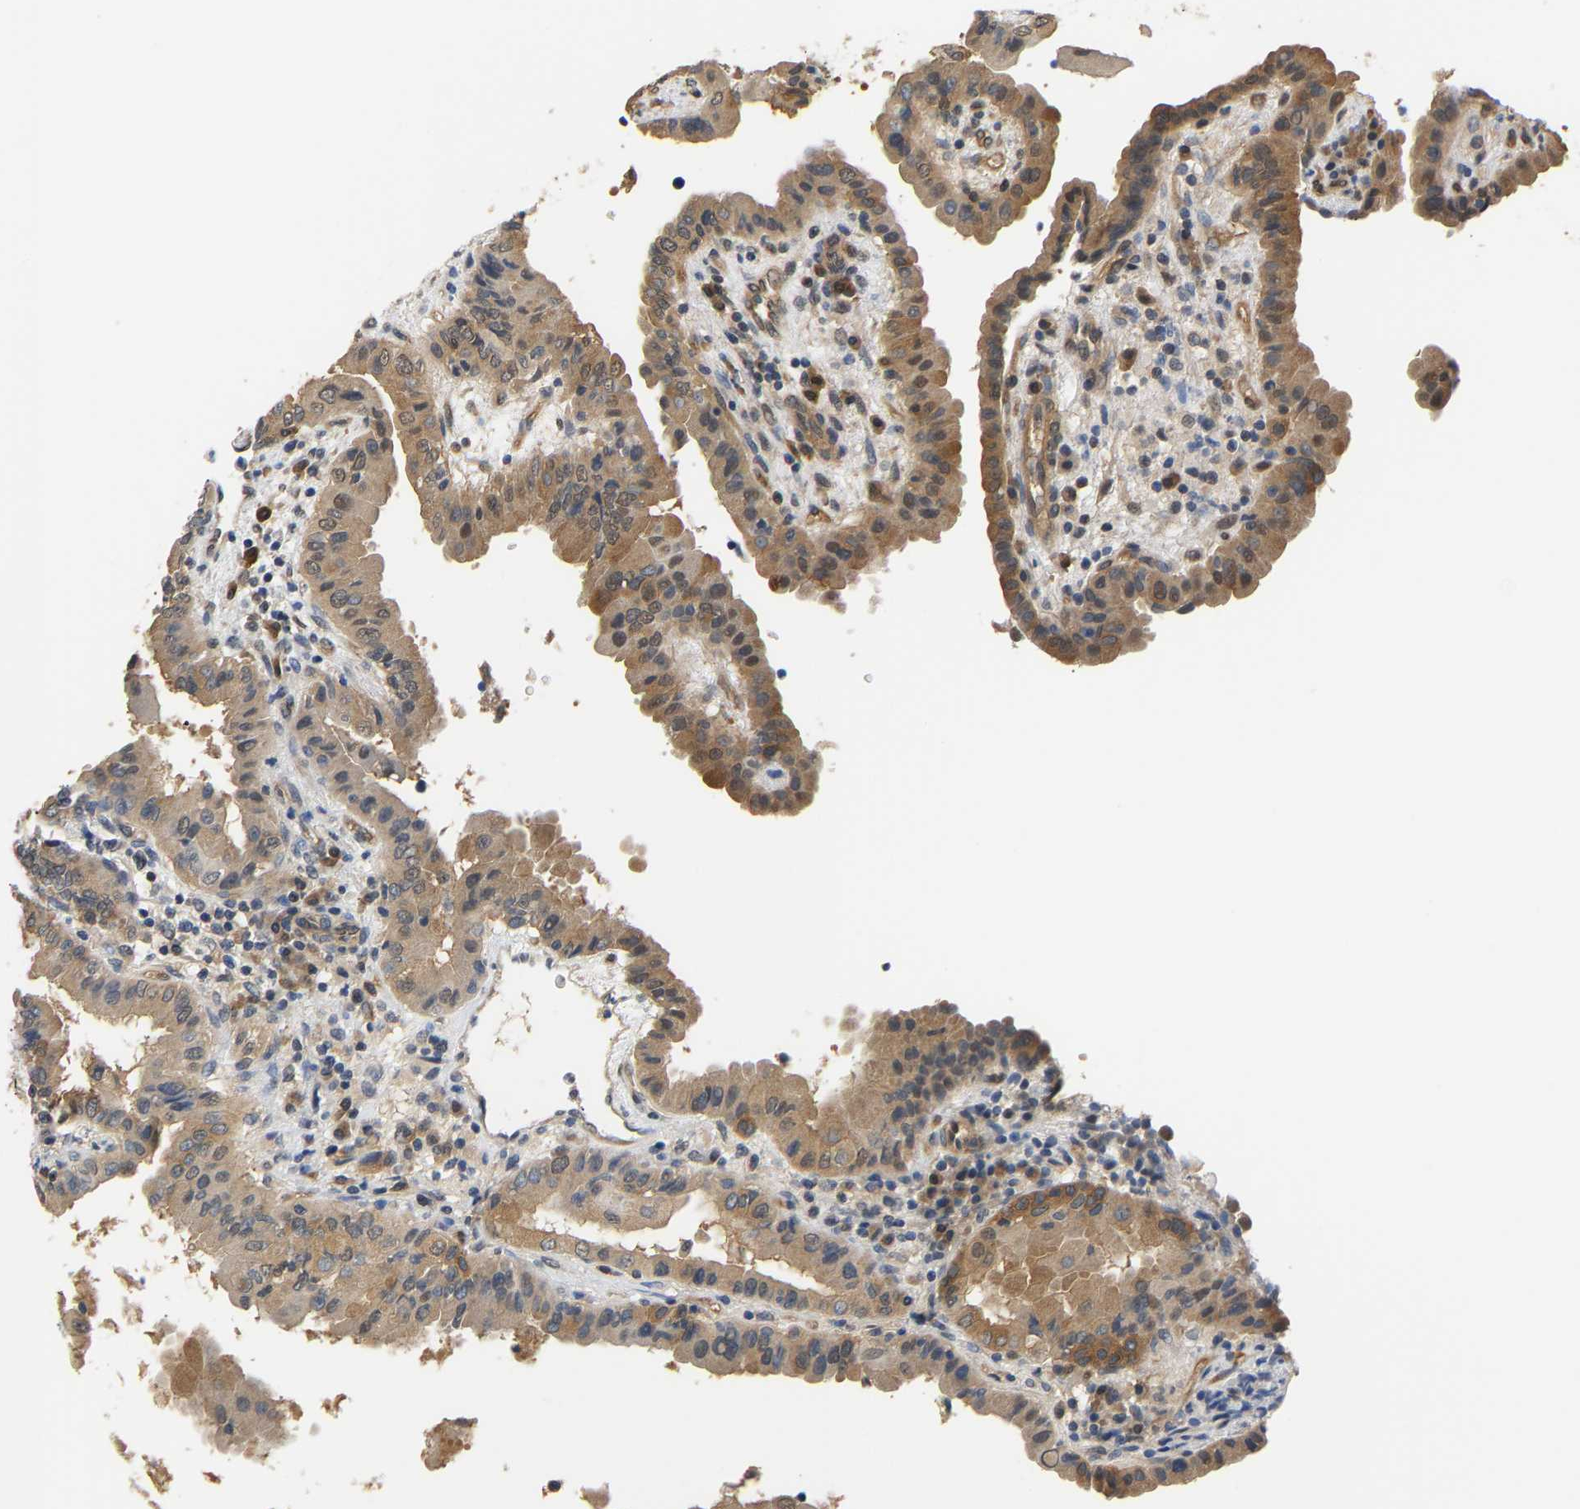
{"staining": {"intensity": "moderate", "quantity": ">75%", "location": "cytoplasmic/membranous"}, "tissue": "thyroid cancer", "cell_type": "Tumor cells", "image_type": "cancer", "snomed": [{"axis": "morphology", "description": "Papillary adenocarcinoma, NOS"}, {"axis": "topography", "description": "Thyroid gland"}], "caption": "Thyroid cancer tissue demonstrates moderate cytoplasmic/membranous positivity in approximately >75% of tumor cells The protein of interest is stained brown, and the nuclei are stained in blue (DAB IHC with brightfield microscopy, high magnification).", "gene": "ARHGEF12", "patient": {"sex": "male", "age": 33}}